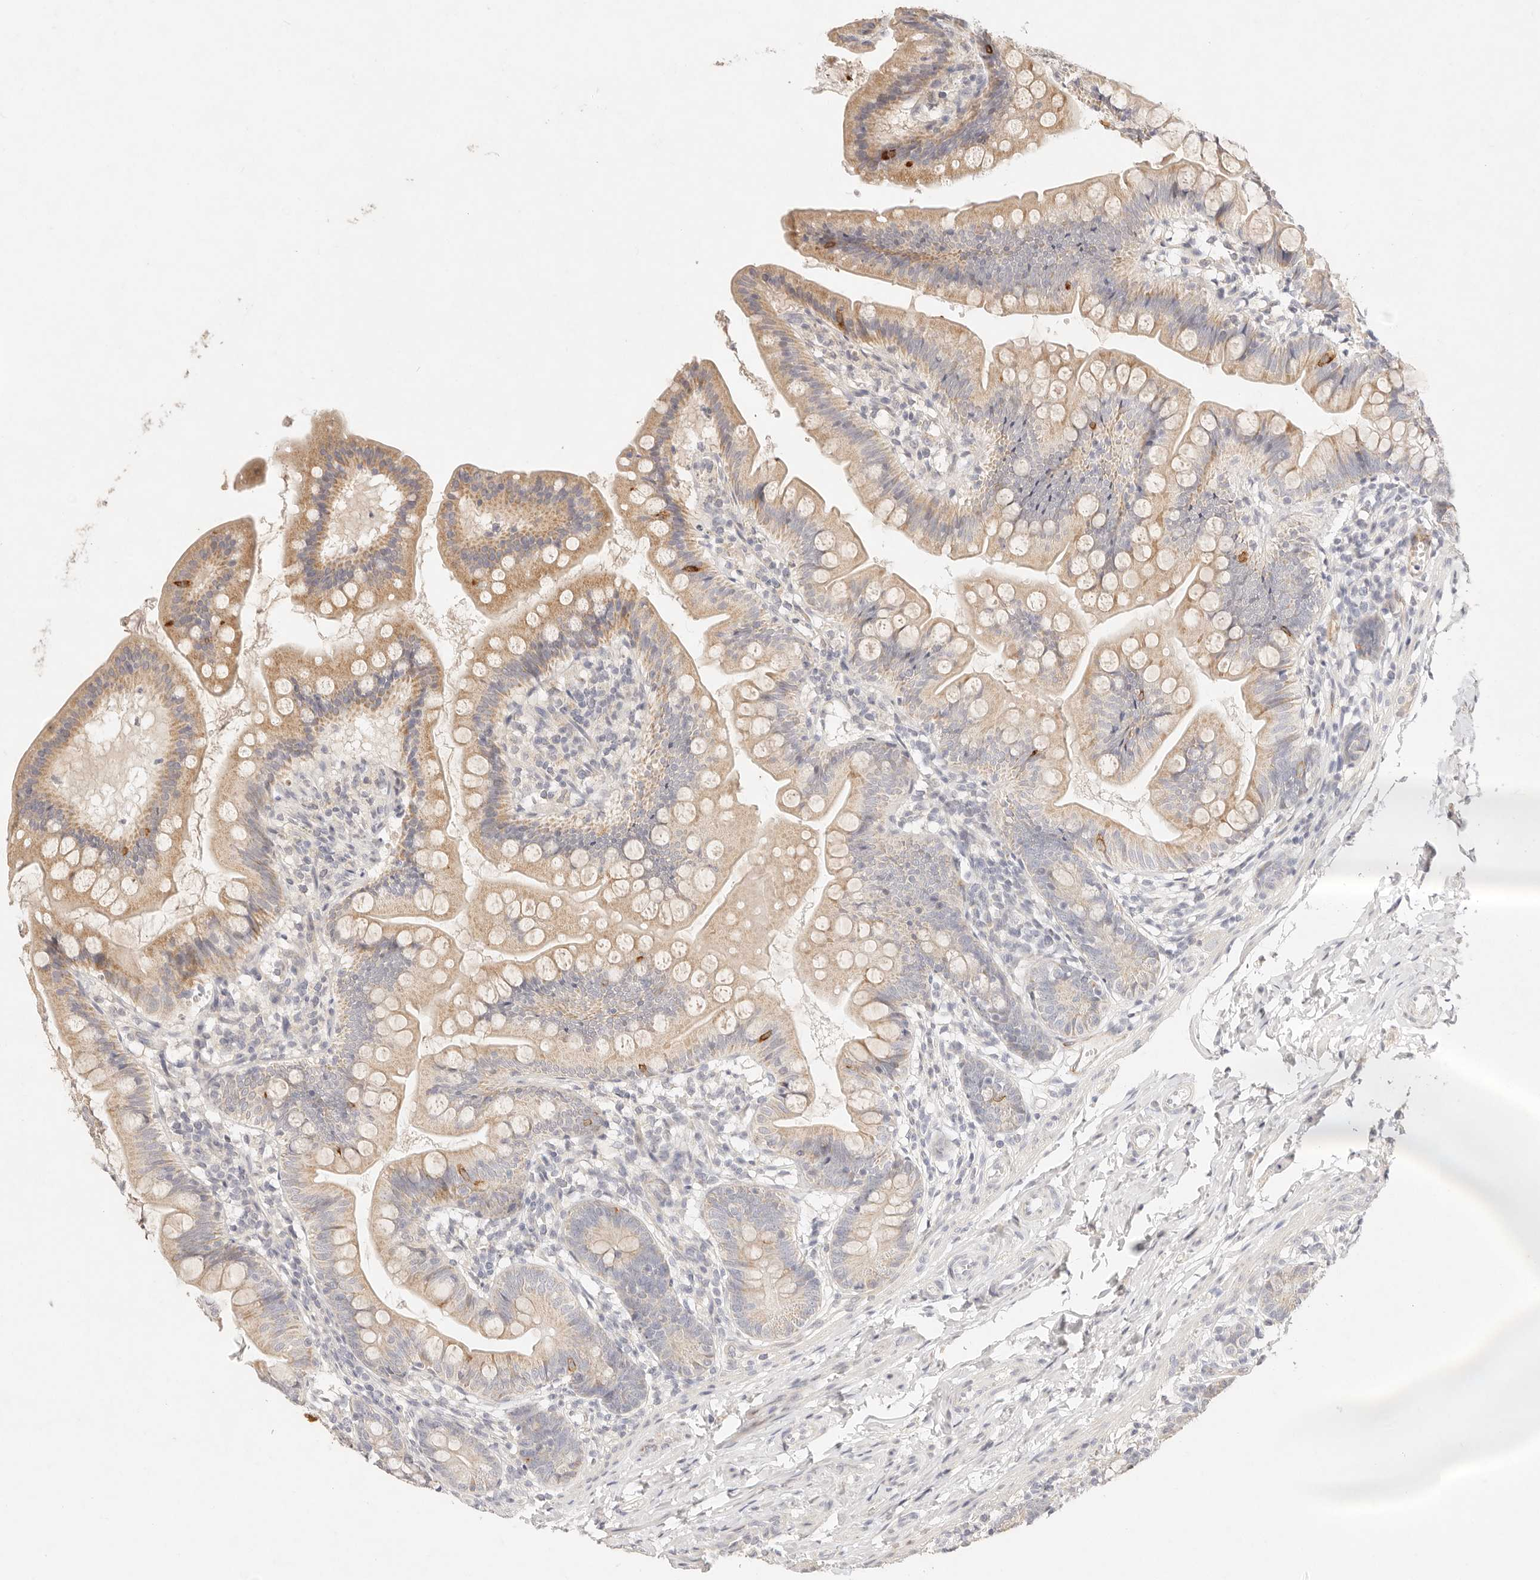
{"staining": {"intensity": "moderate", "quantity": "25%-75%", "location": "cytoplasmic/membranous"}, "tissue": "small intestine", "cell_type": "Glandular cells", "image_type": "normal", "snomed": [{"axis": "morphology", "description": "Normal tissue, NOS"}, {"axis": "topography", "description": "Small intestine"}], "caption": "Brown immunohistochemical staining in normal human small intestine shows moderate cytoplasmic/membranous positivity in about 25%-75% of glandular cells. Immunohistochemistry (ihc) stains the protein of interest in brown and the nuclei are stained blue.", "gene": "GPR156", "patient": {"sex": "male", "age": 7}}